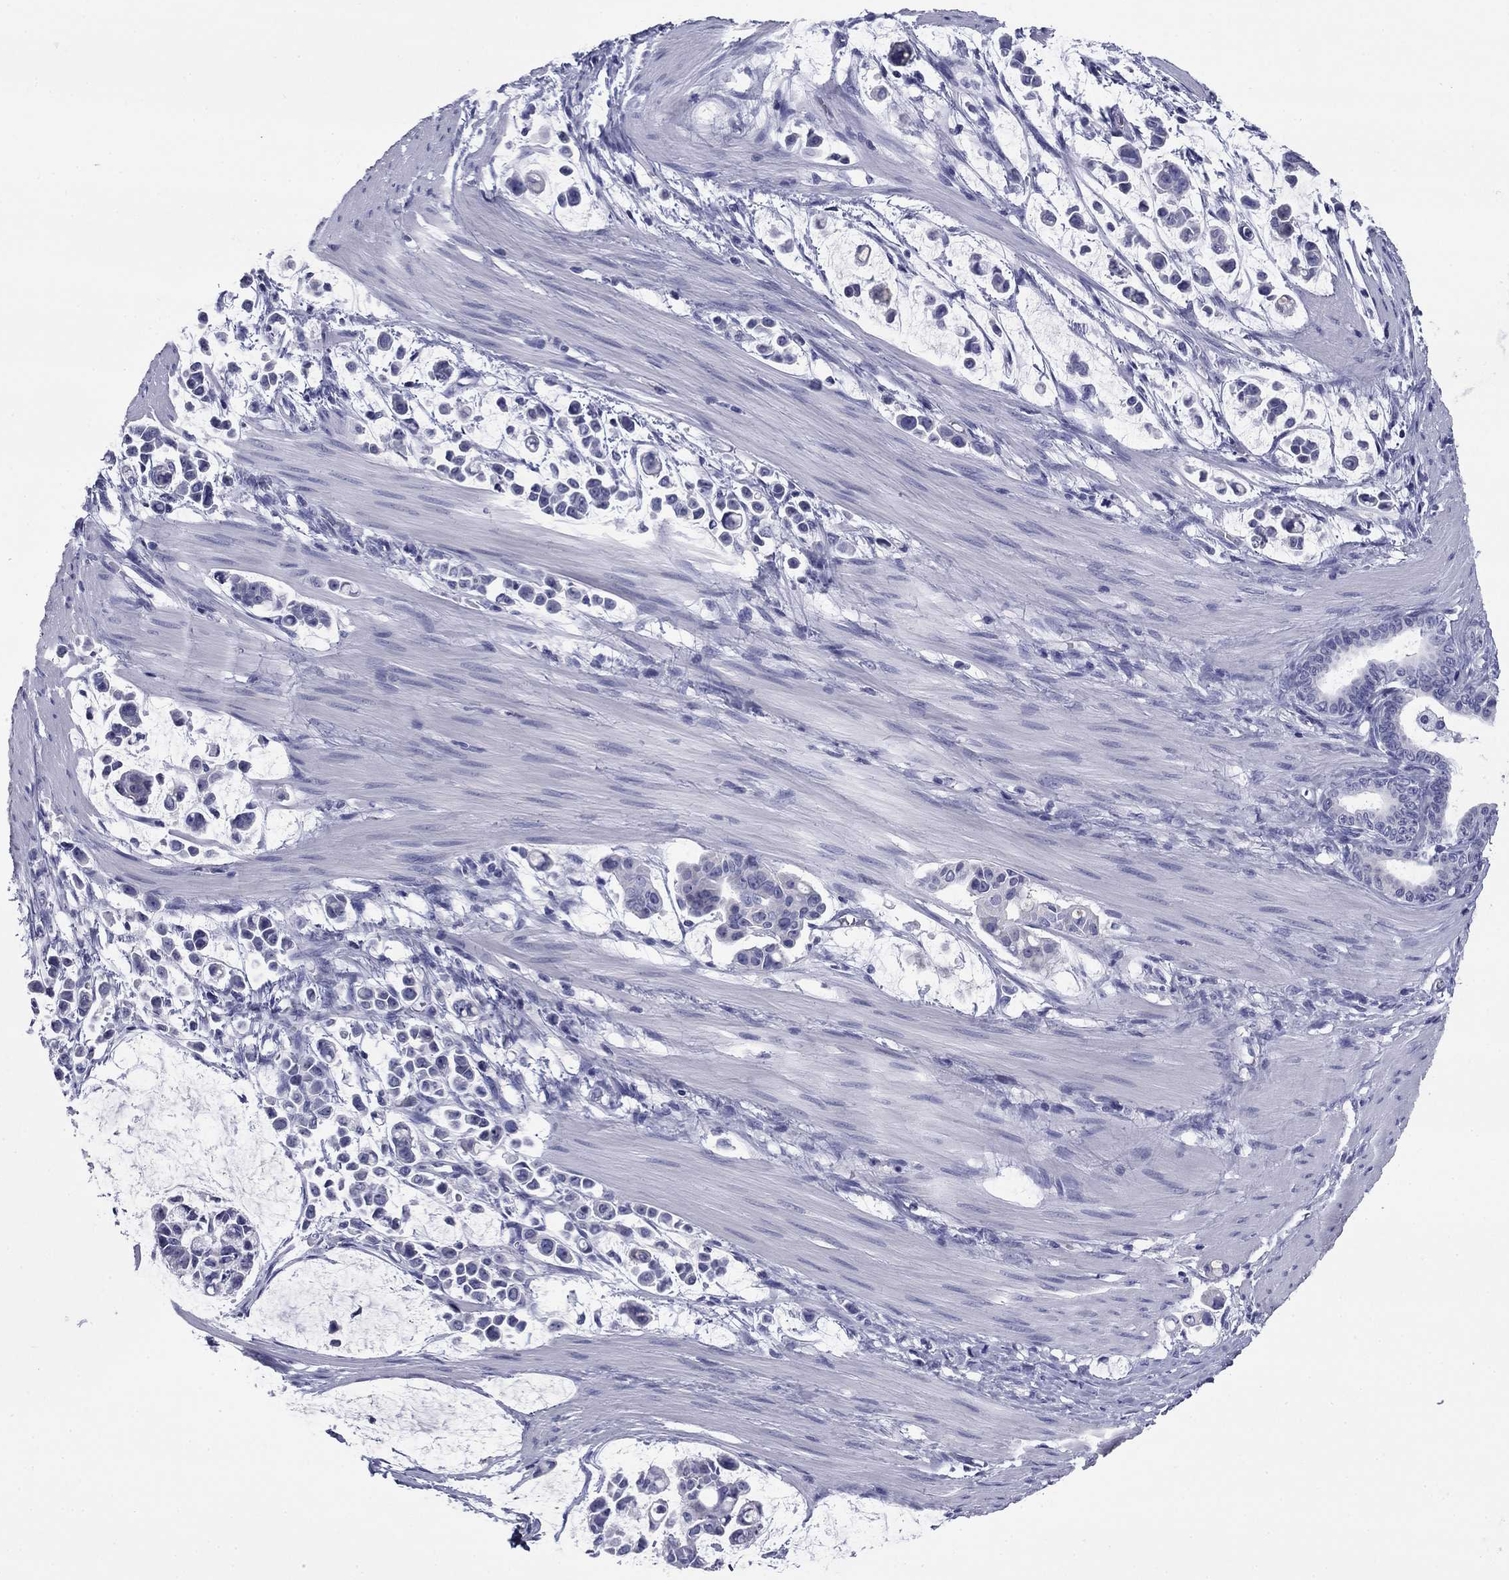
{"staining": {"intensity": "negative", "quantity": "none", "location": "none"}, "tissue": "stomach cancer", "cell_type": "Tumor cells", "image_type": "cancer", "snomed": [{"axis": "morphology", "description": "Adenocarcinoma, NOS"}, {"axis": "topography", "description": "Stomach"}], "caption": "Image shows no protein staining in tumor cells of stomach cancer (adenocarcinoma) tissue.", "gene": "ABCC2", "patient": {"sex": "male", "age": 82}}